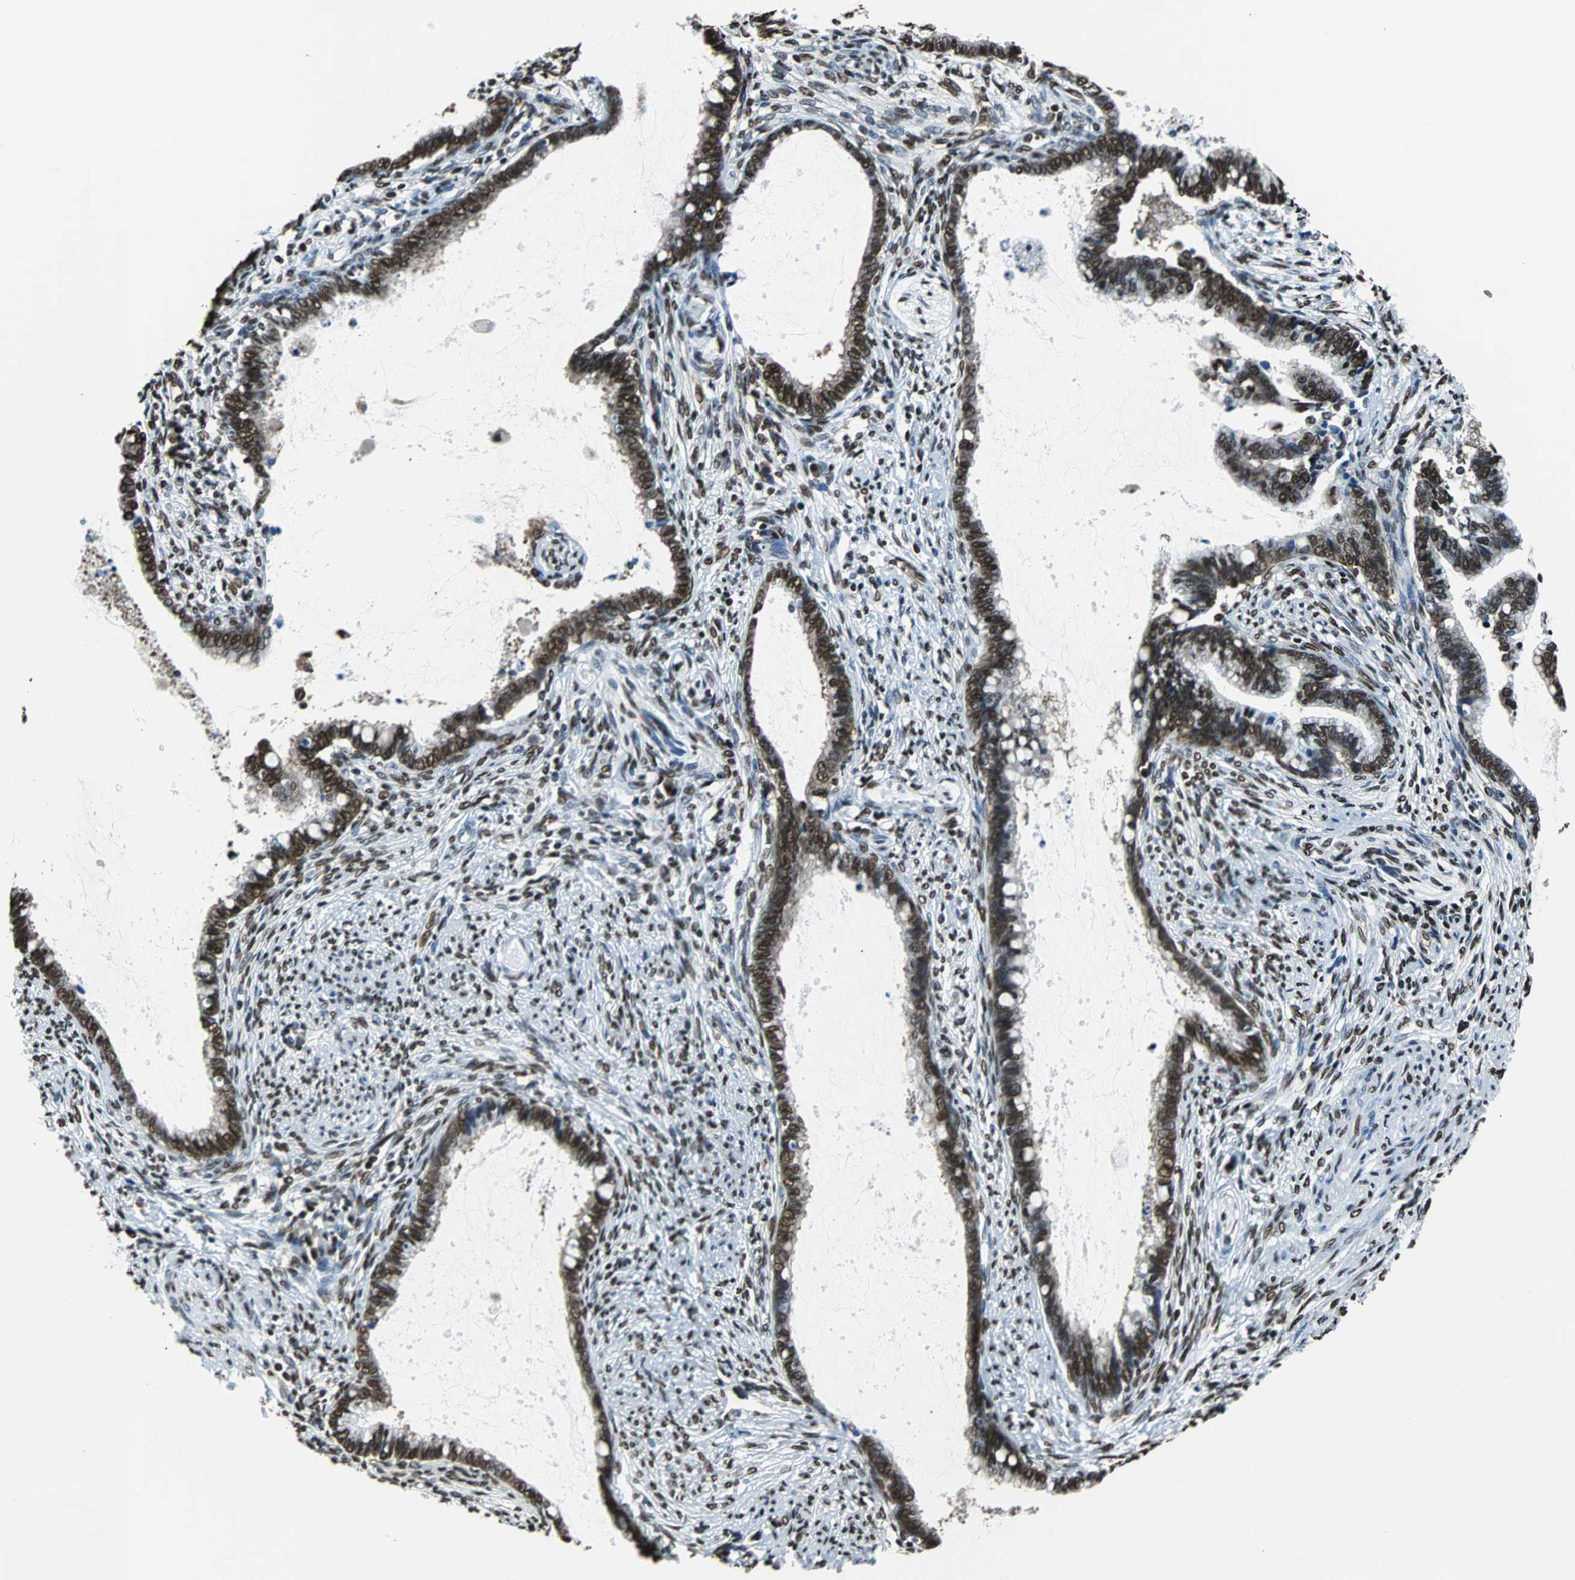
{"staining": {"intensity": "strong", "quantity": ">75%", "location": "nuclear"}, "tissue": "cervical cancer", "cell_type": "Tumor cells", "image_type": "cancer", "snomed": [{"axis": "morphology", "description": "Adenocarcinoma, NOS"}, {"axis": "topography", "description": "Cervix"}], "caption": "Protein staining of cervical cancer (adenocarcinoma) tissue exhibits strong nuclear positivity in about >75% of tumor cells. (Stains: DAB (3,3'-diaminobenzidine) in brown, nuclei in blue, Microscopy: brightfield microscopy at high magnification).", "gene": "FUBP1", "patient": {"sex": "female", "age": 44}}